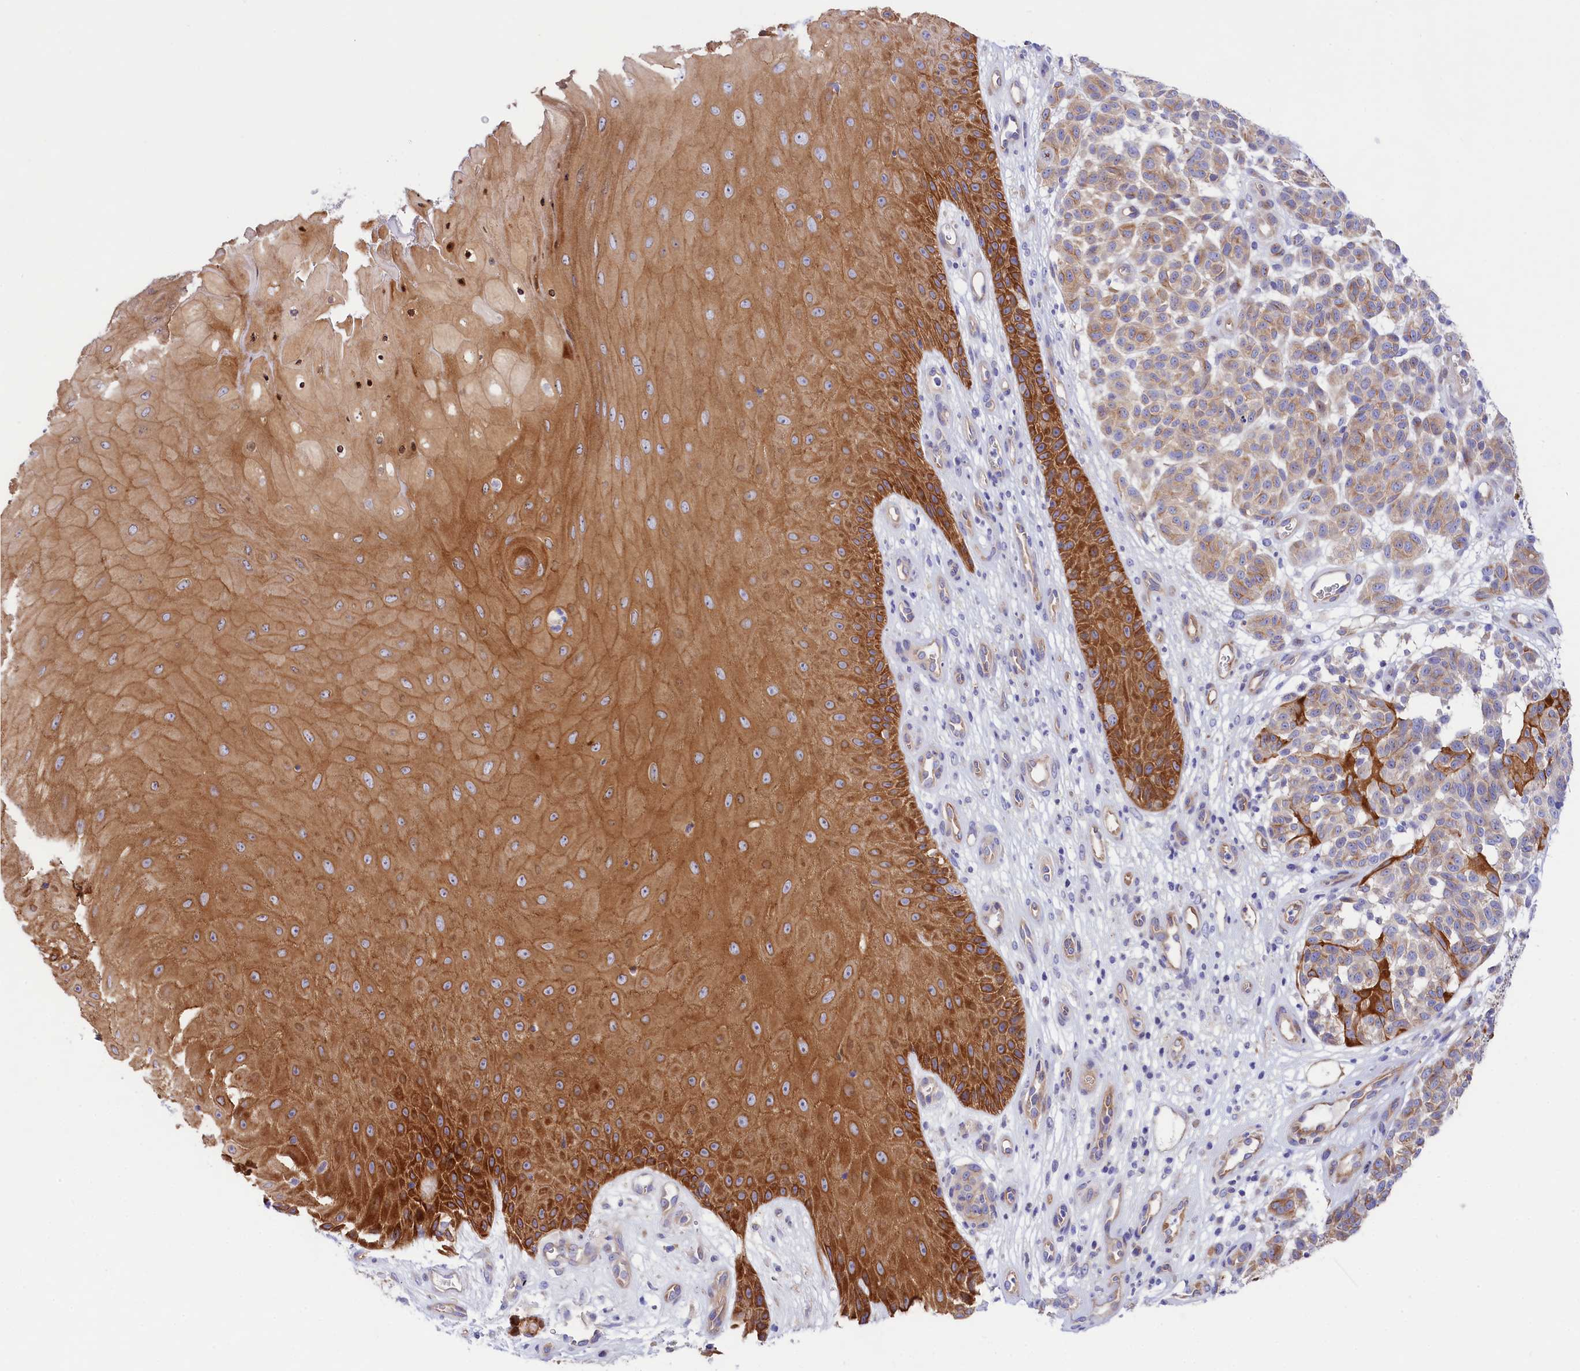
{"staining": {"intensity": "moderate", "quantity": "<25%", "location": "cytoplasmic/membranous"}, "tissue": "melanoma", "cell_type": "Tumor cells", "image_type": "cancer", "snomed": [{"axis": "morphology", "description": "Malignant melanoma, NOS"}, {"axis": "topography", "description": "Skin"}], "caption": "Immunohistochemistry histopathology image of melanoma stained for a protein (brown), which demonstrates low levels of moderate cytoplasmic/membranous expression in approximately <25% of tumor cells.", "gene": "PPP1R13L", "patient": {"sex": "male", "age": 49}}